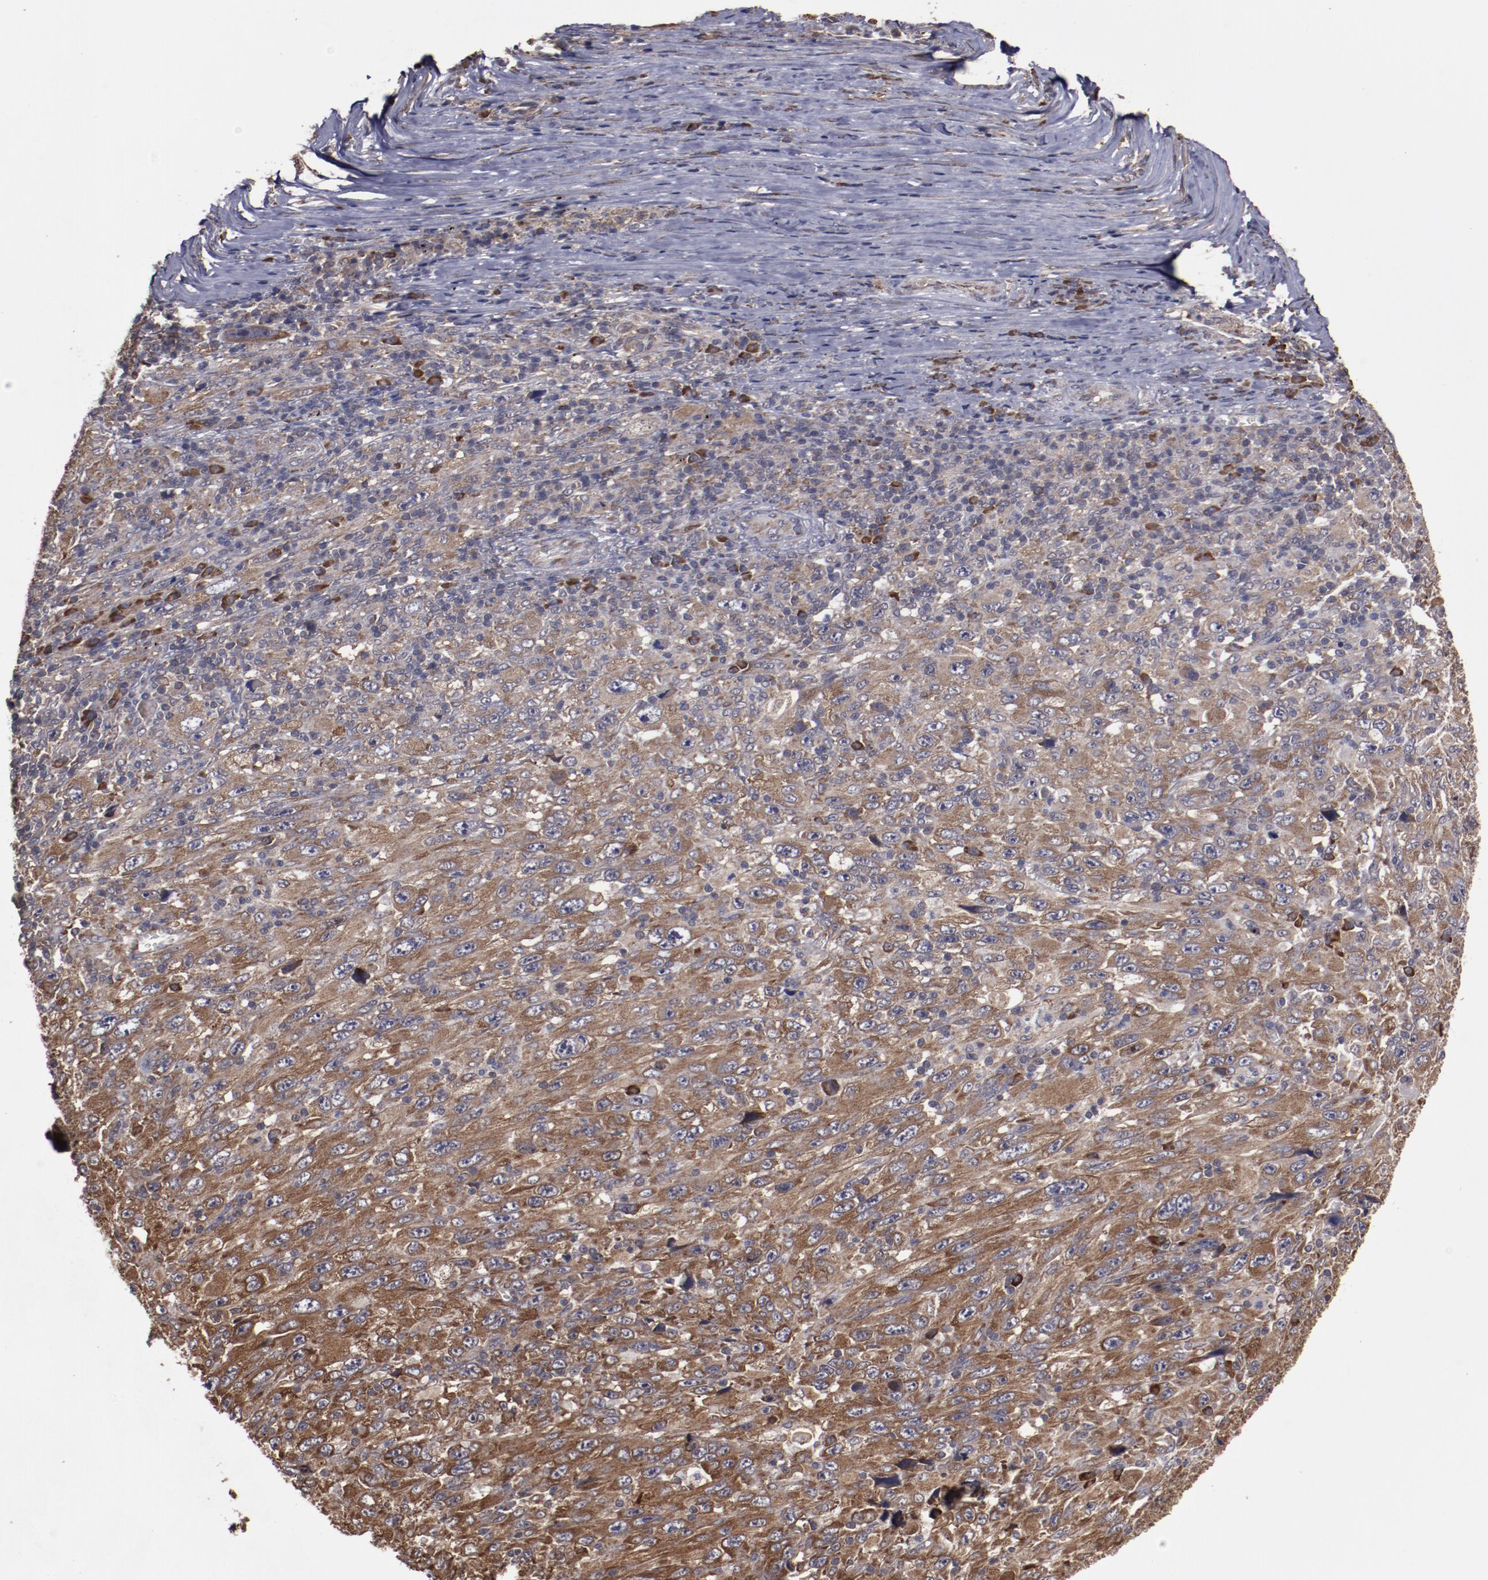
{"staining": {"intensity": "strong", "quantity": ">75%", "location": "cytoplasmic/membranous"}, "tissue": "melanoma", "cell_type": "Tumor cells", "image_type": "cancer", "snomed": [{"axis": "morphology", "description": "Malignant melanoma, Metastatic site"}, {"axis": "topography", "description": "Skin"}], "caption": "High-magnification brightfield microscopy of melanoma stained with DAB (3,3'-diaminobenzidine) (brown) and counterstained with hematoxylin (blue). tumor cells exhibit strong cytoplasmic/membranous expression is appreciated in approximately>75% of cells.", "gene": "RPS4Y1", "patient": {"sex": "female", "age": 56}}